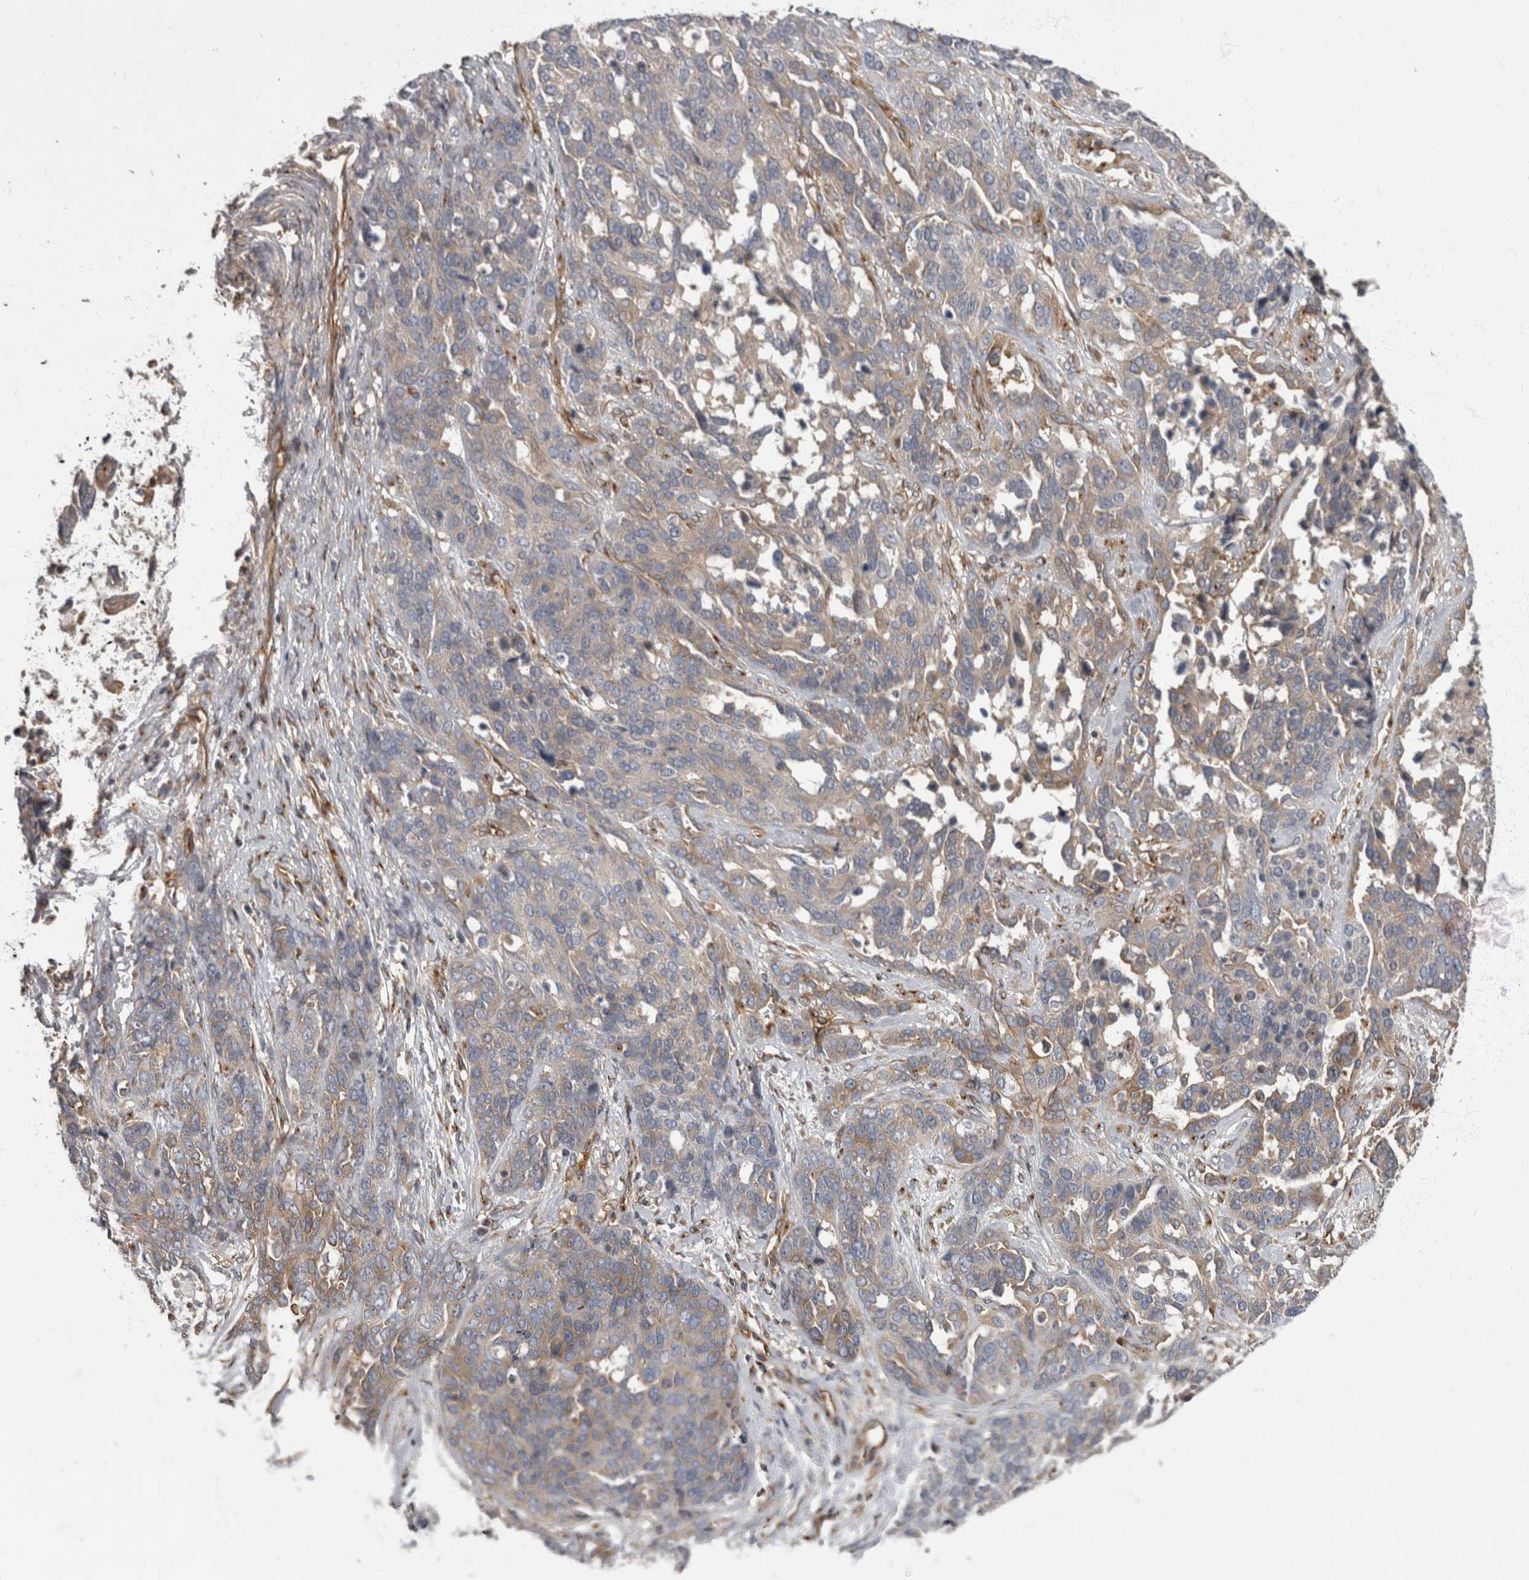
{"staining": {"intensity": "weak", "quantity": "<25%", "location": "cytoplasmic/membranous"}, "tissue": "ovarian cancer", "cell_type": "Tumor cells", "image_type": "cancer", "snomed": [{"axis": "morphology", "description": "Cystadenocarcinoma, serous, NOS"}, {"axis": "topography", "description": "Ovary"}], "caption": "Immunohistochemistry (IHC) of serous cystadenocarcinoma (ovarian) demonstrates no expression in tumor cells.", "gene": "HOOK3", "patient": {"sex": "female", "age": 44}}